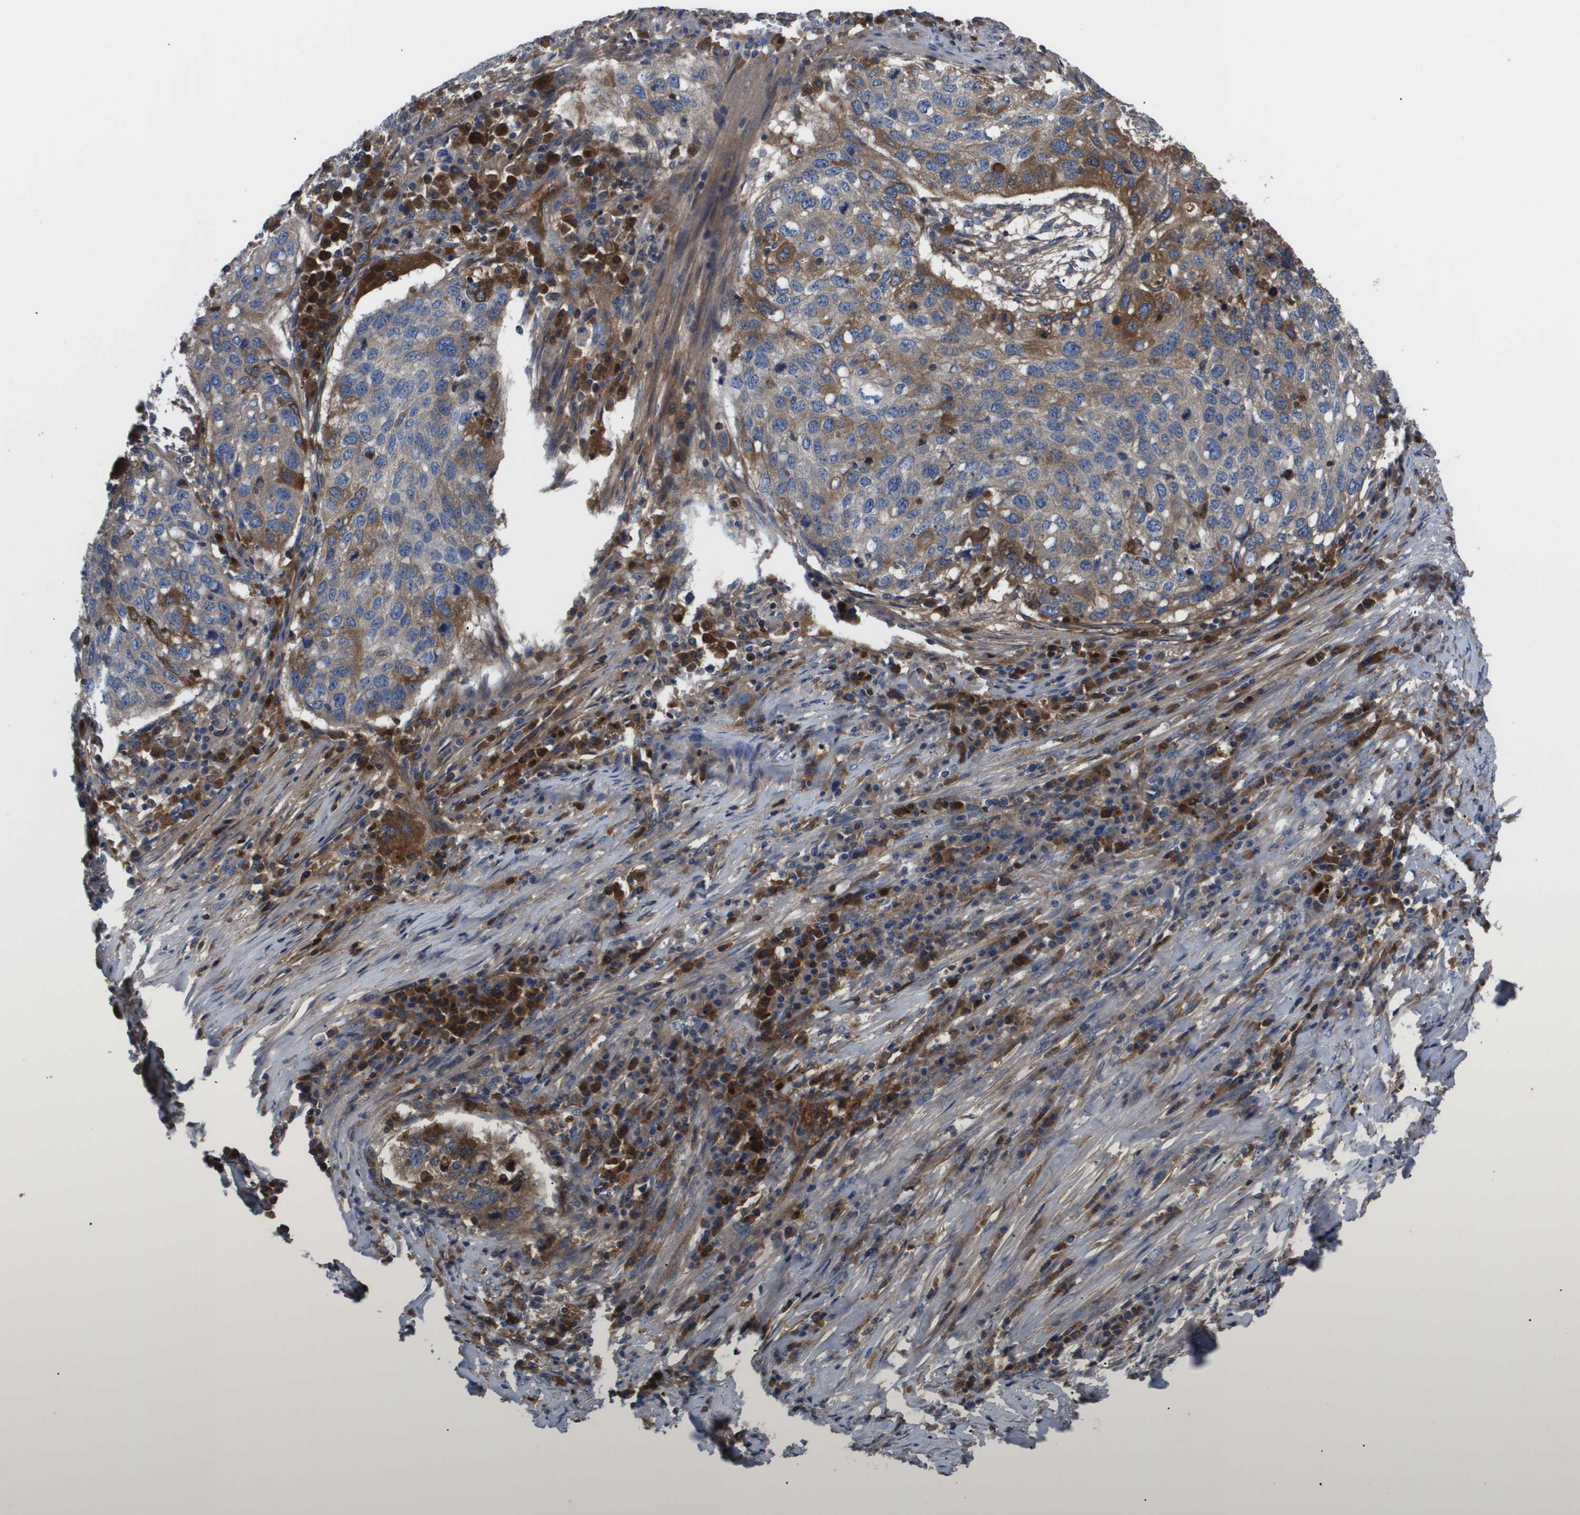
{"staining": {"intensity": "moderate", "quantity": "<25%", "location": "cytoplasmic/membranous"}, "tissue": "lung cancer", "cell_type": "Tumor cells", "image_type": "cancer", "snomed": [{"axis": "morphology", "description": "Squamous cell carcinoma, NOS"}, {"axis": "topography", "description": "Lung"}], "caption": "An image of squamous cell carcinoma (lung) stained for a protein reveals moderate cytoplasmic/membranous brown staining in tumor cells. (DAB (3,3'-diaminobenzidine) = brown stain, brightfield microscopy at high magnification).", "gene": "SERPINA6", "patient": {"sex": "female", "age": 63}}